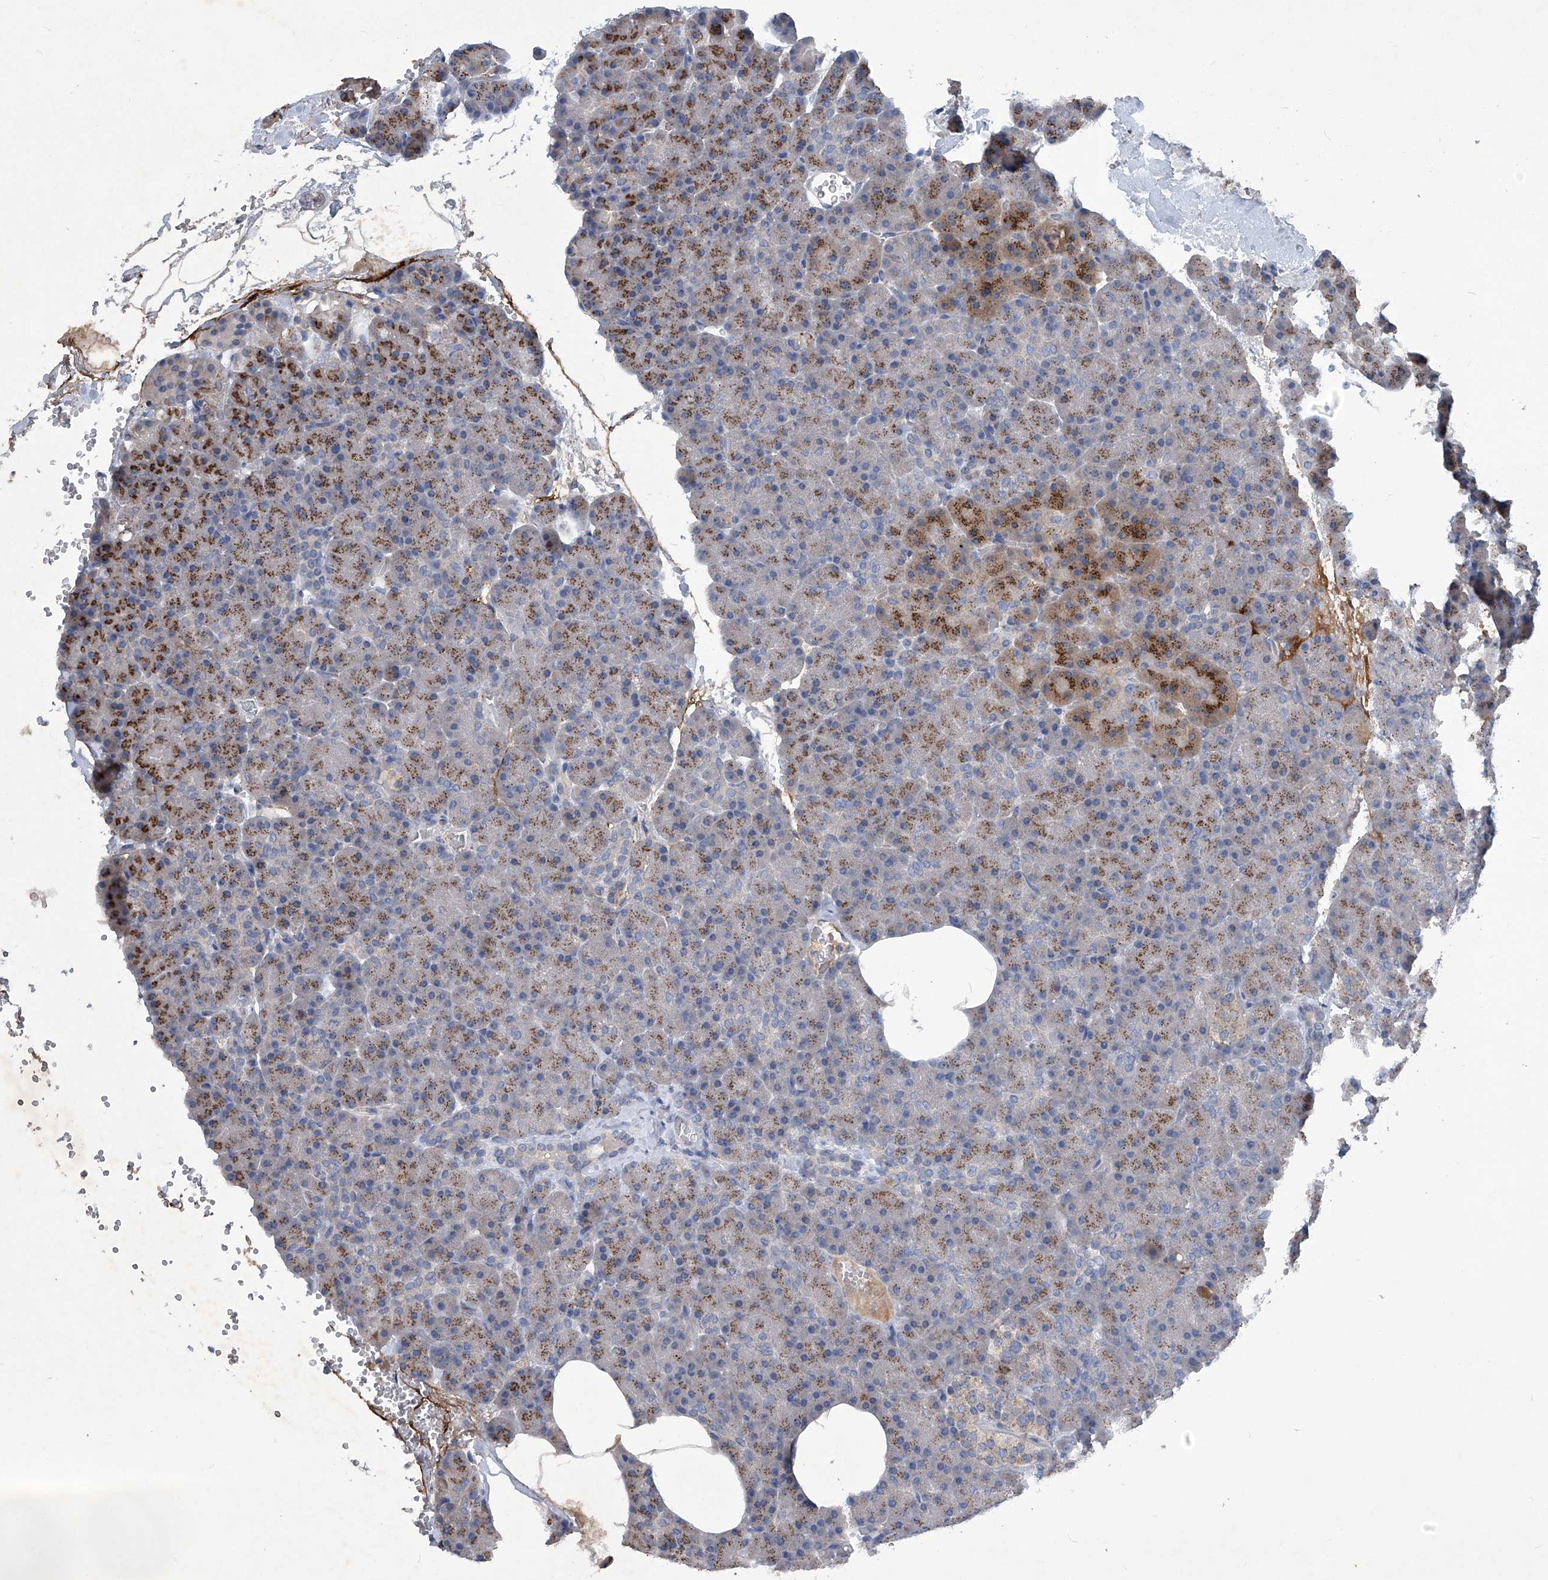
{"staining": {"intensity": "moderate", "quantity": ">75%", "location": "cytoplasmic/membranous"}, "tissue": "pancreas", "cell_type": "Exocrine glandular cells", "image_type": "normal", "snomed": [{"axis": "morphology", "description": "Normal tissue, NOS"}, {"axis": "morphology", "description": "Carcinoid, malignant, NOS"}, {"axis": "topography", "description": "Pancreas"}], "caption": "Unremarkable pancreas reveals moderate cytoplasmic/membranous positivity in approximately >75% of exocrine glandular cells, visualized by immunohistochemistry. (Stains: DAB (3,3'-diaminobenzidine) in brown, nuclei in blue, Microscopy: brightfield microscopy at high magnification).", "gene": "PCSK5", "patient": {"sex": "female", "age": 35}}